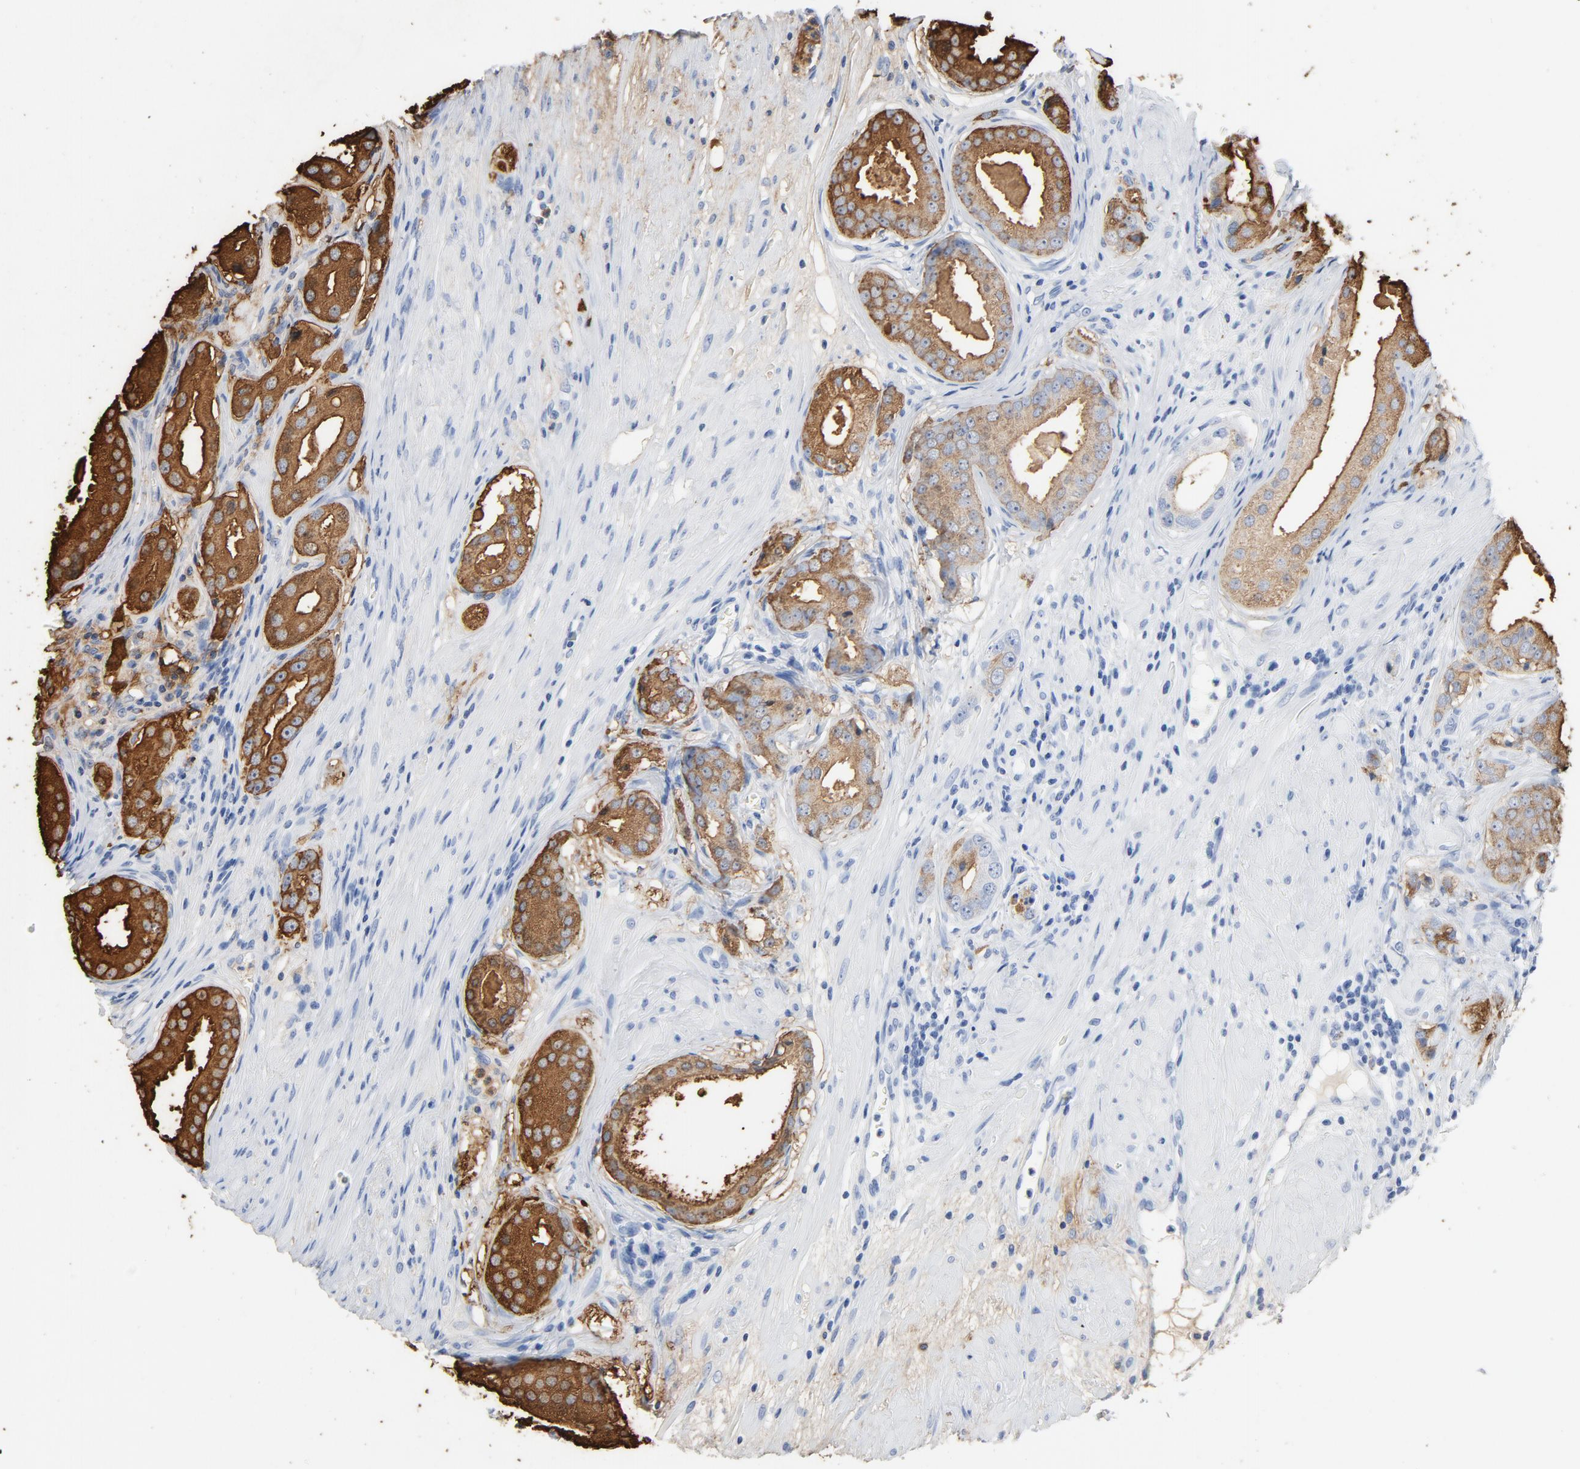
{"staining": {"intensity": "strong", "quantity": "25%-75%", "location": "cytoplasmic/membranous"}, "tissue": "prostate cancer", "cell_type": "Tumor cells", "image_type": "cancer", "snomed": [{"axis": "morphology", "description": "Adenocarcinoma, Medium grade"}, {"axis": "topography", "description": "Prostate"}], "caption": "Immunohistochemistry (DAB) staining of human prostate cancer exhibits strong cytoplasmic/membranous protein expression in about 25%-75% of tumor cells. Using DAB (3,3'-diaminobenzidine) (brown) and hematoxylin (blue) stains, captured at high magnification using brightfield microscopy.", "gene": "PTPRB", "patient": {"sex": "male", "age": 53}}